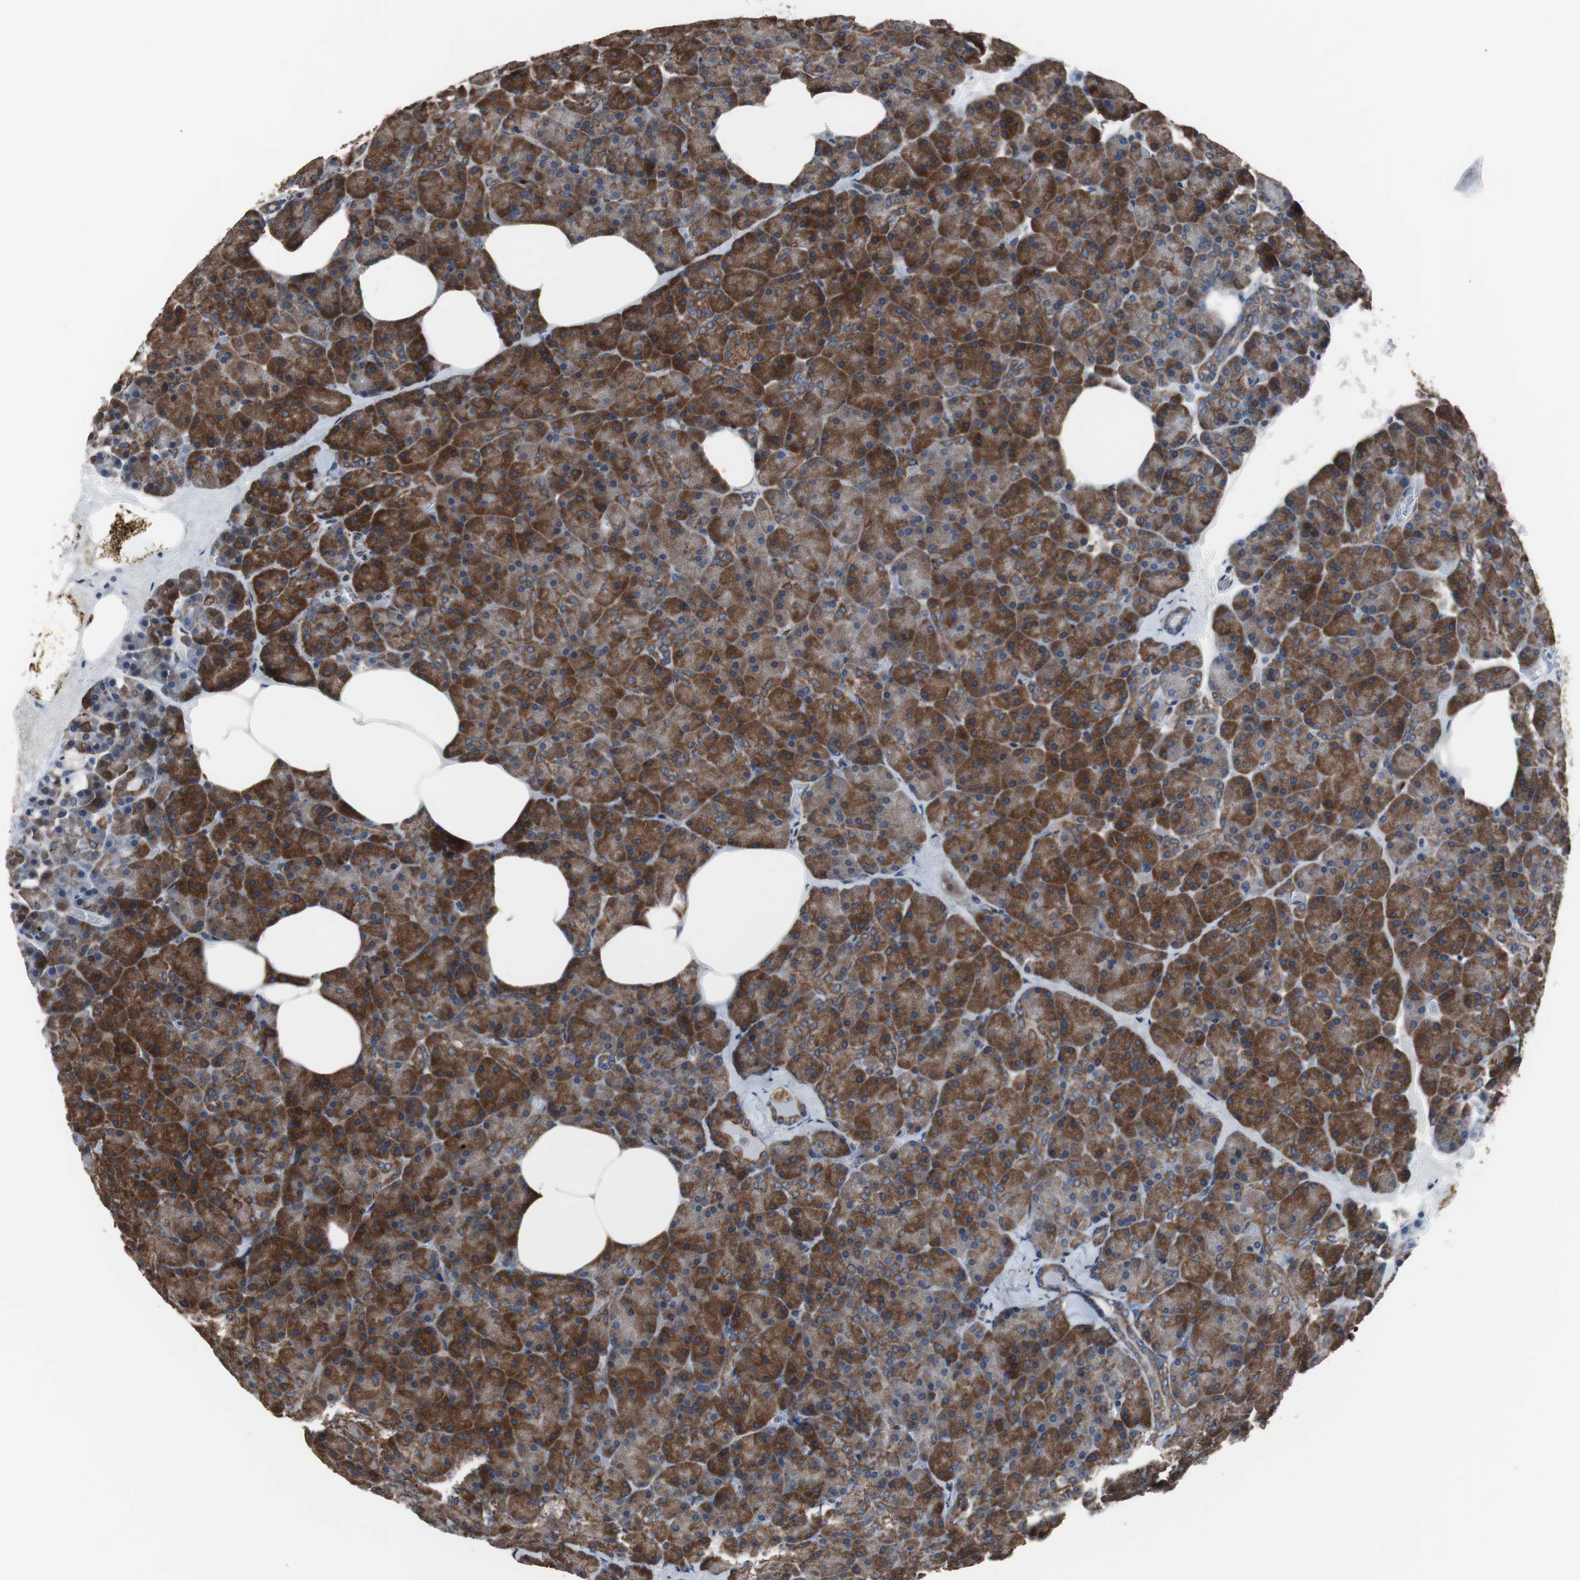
{"staining": {"intensity": "strong", "quantity": ">75%", "location": "cytoplasmic/membranous"}, "tissue": "pancreas", "cell_type": "Exocrine glandular cells", "image_type": "normal", "snomed": [{"axis": "morphology", "description": "Normal tissue, NOS"}, {"axis": "topography", "description": "Pancreas"}], "caption": "Strong cytoplasmic/membranous expression for a protein is present in approximately >75% of exocrine glandular cells of benign pancreas using IHC.", "gene": "USP10", "patient": {"sex": "female", "age": 35}}